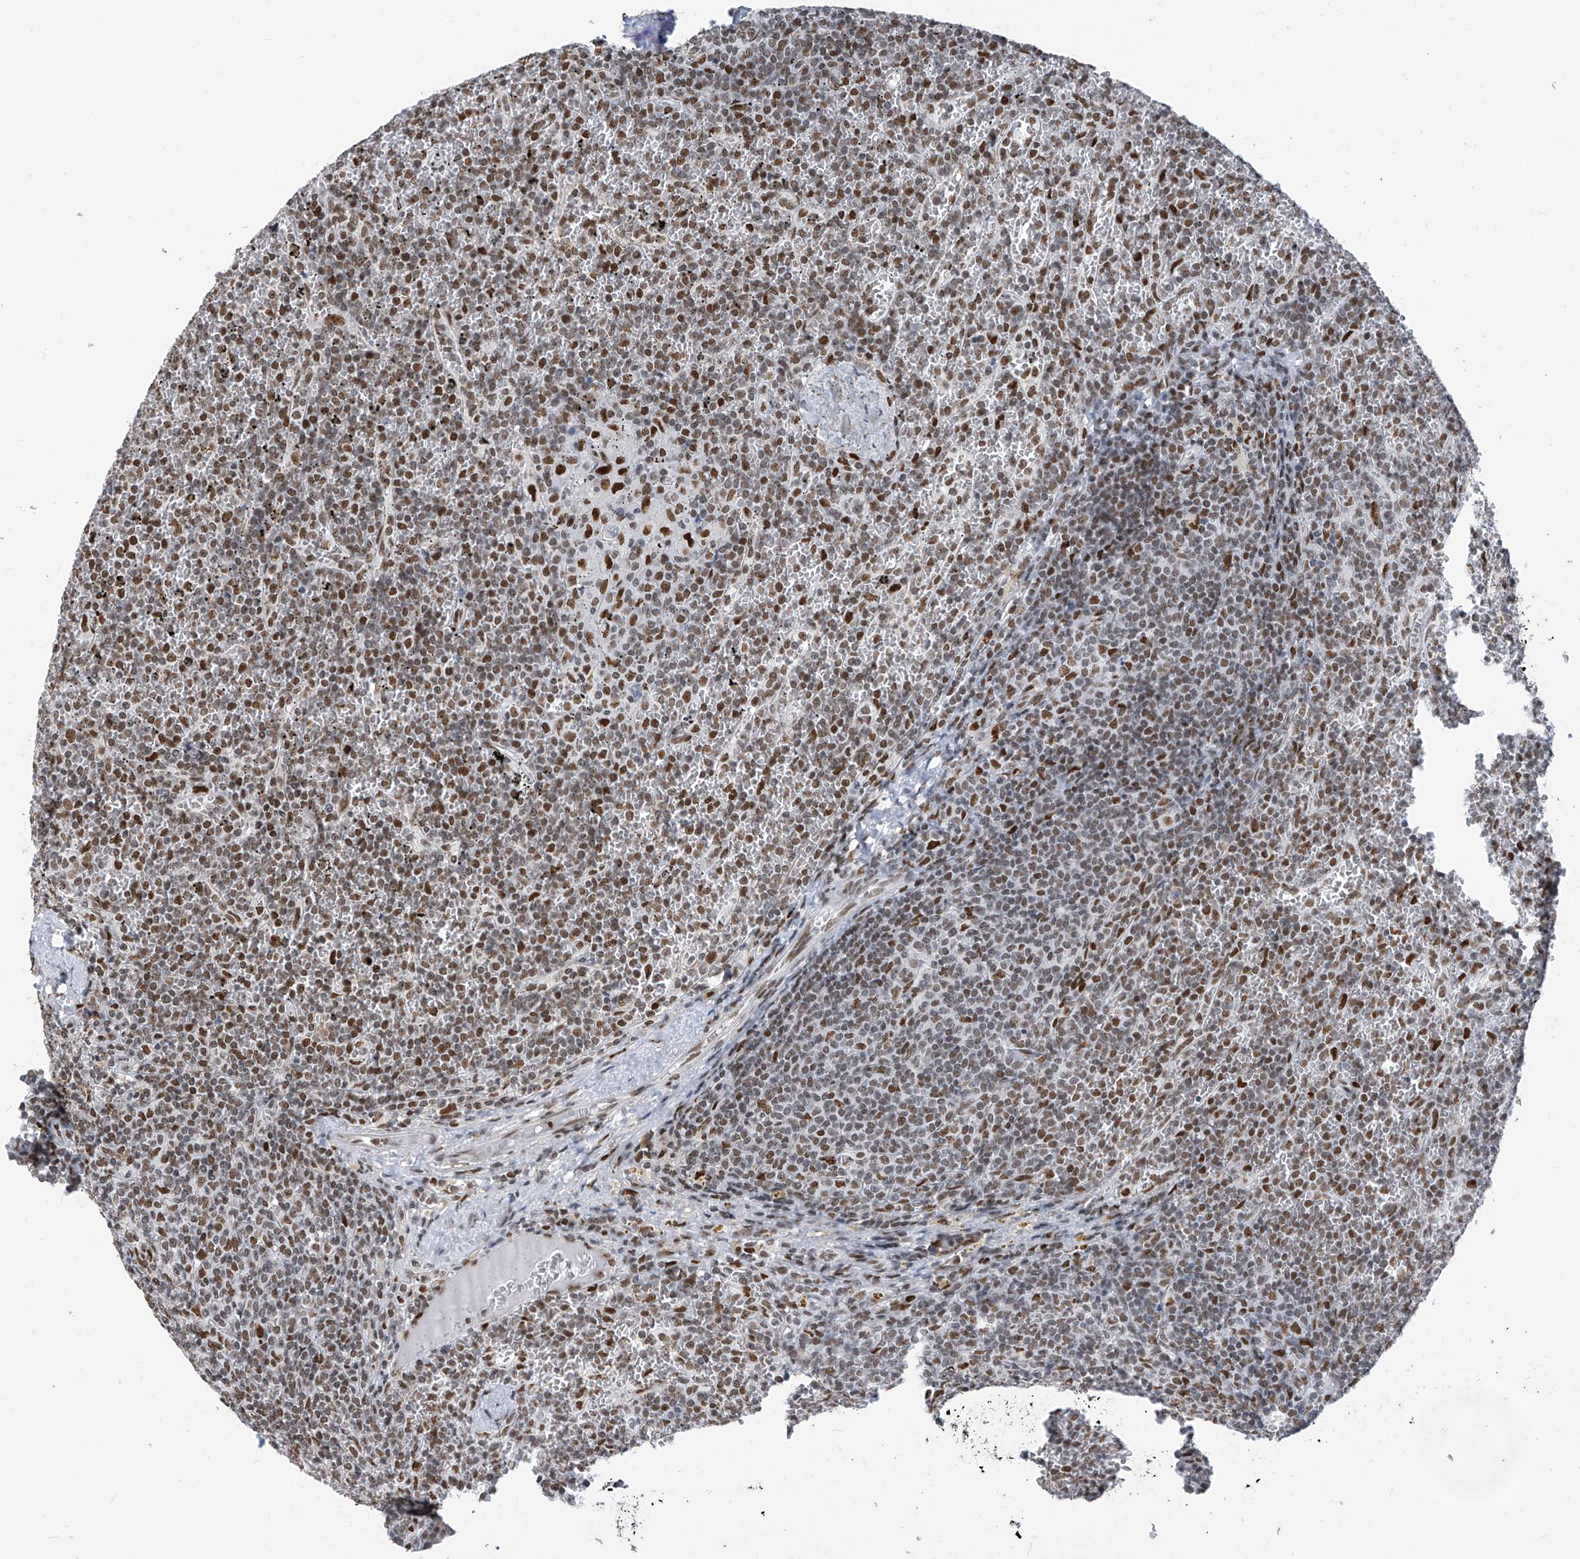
{"staining": {"intensity": "strong", "quantity": "25%-75%", "location": "nuclear"}, "tissue": "lymphoma", "cell_type": "Tumor cells", "image_type": "cancer", "snomed": [{"axis": "morphology", "description": "Malignant lymphoma, non-Hodgkin's type, Low grade"}, {"axis": "topography", "description": "Spleen"}], "caption": "IHC of lymphoma demonstrates high levels of strong nuclear positivity in about 25%-75% of tumor cells.", "gene": "KHSRP", "patient": {"sex": "female", "age": 19}}